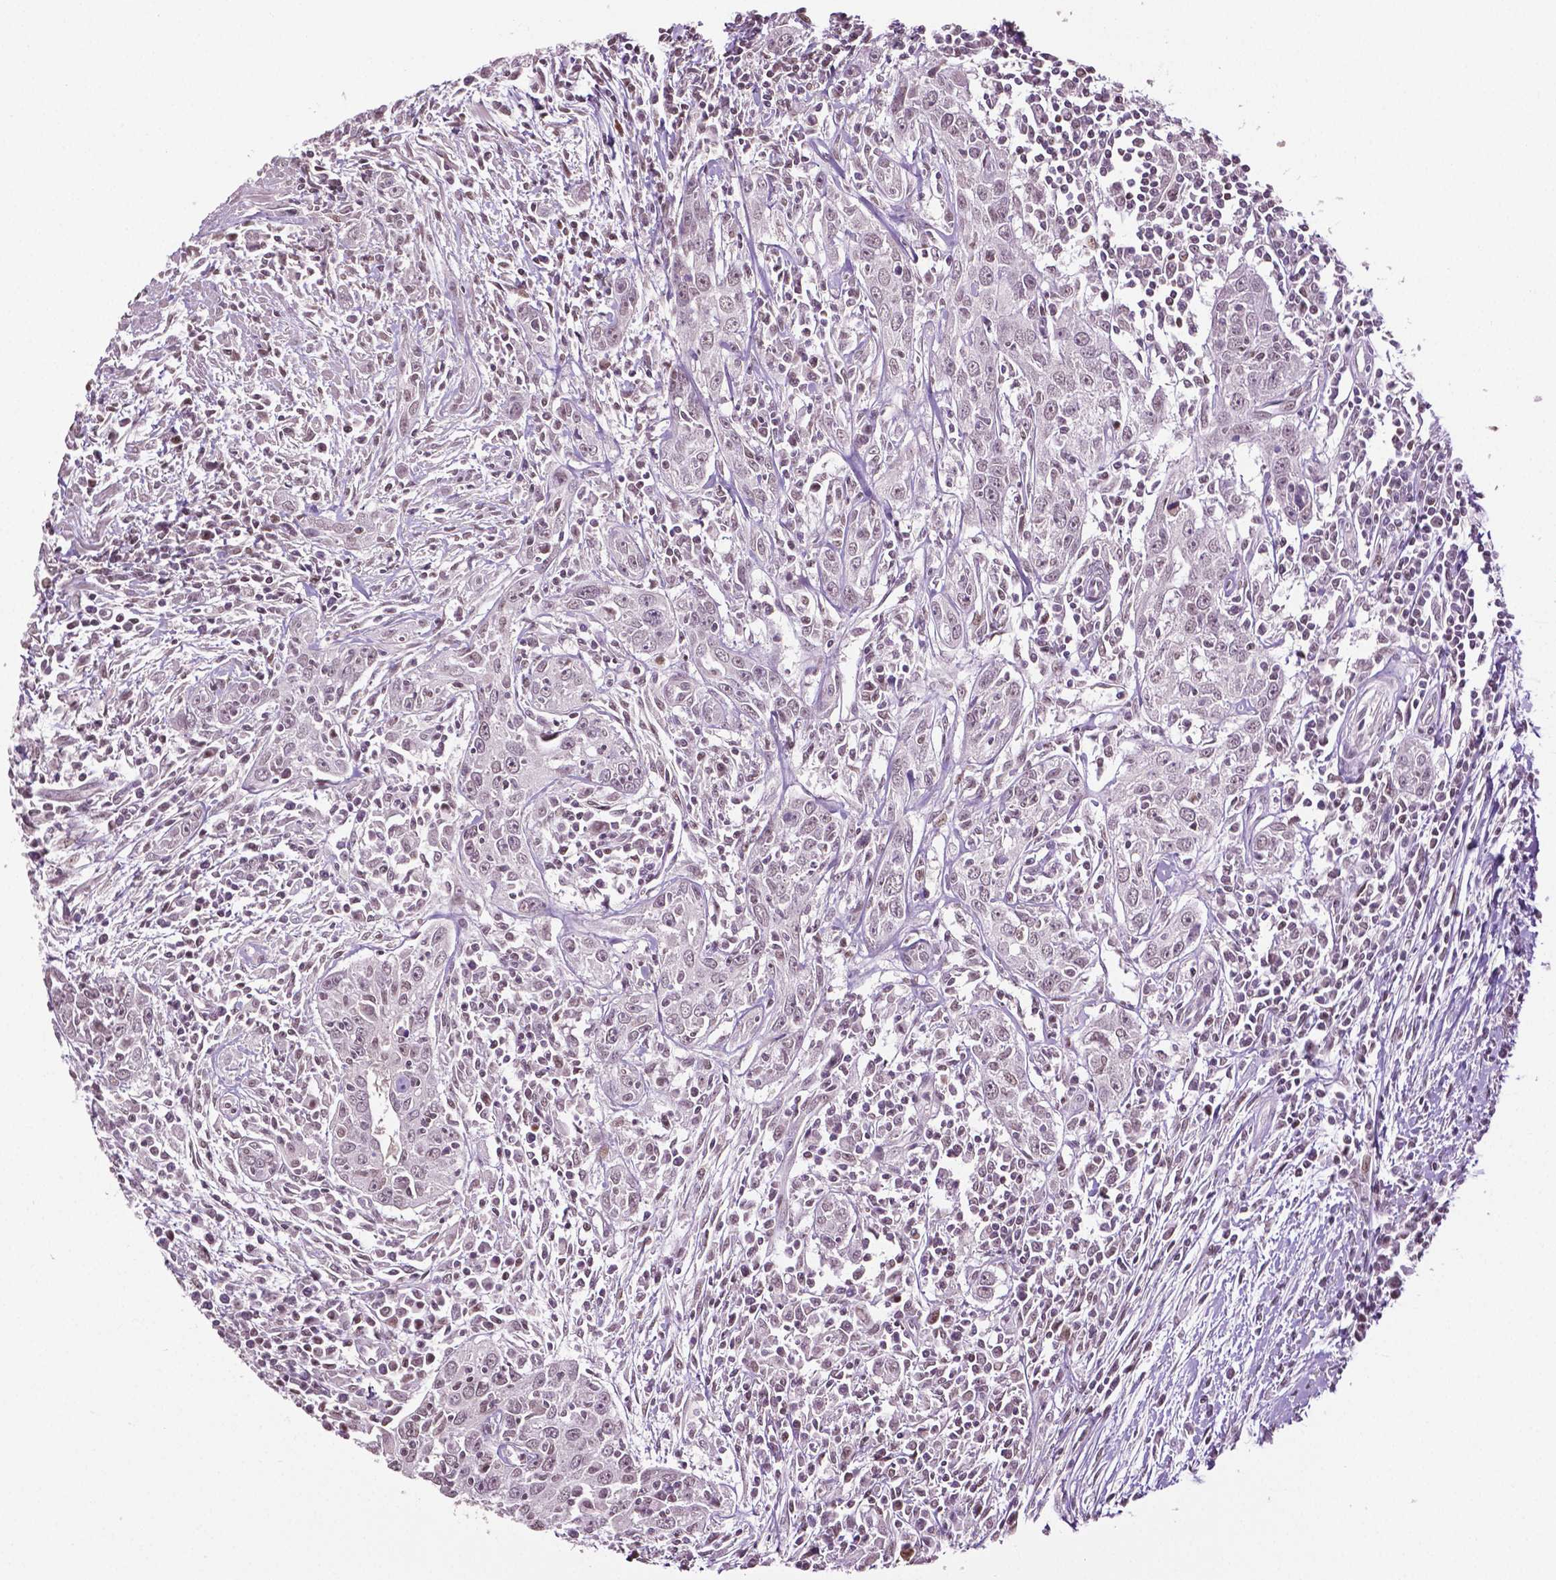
{"staining": {"intensity": "weak", "quantity": "<25%", "location": "nuclear"}, "tissue": "urothelial cancer", "cell_type": "Tumor cells", "image_type": "cancer", "snomed": [{"axis": "morphology", "description": "Urothelial carcinoma, High grade"}, {"axis": "topography", "description": "Urinary bladder"}], "caption": "This is an immunohistochemistry (IHC) photomicrograph of human urothelial carcinoma (high-grade). There is no expression in tumor cells.", "gene": "DLX5", "patient": {"sex": "male", "age": 83}}